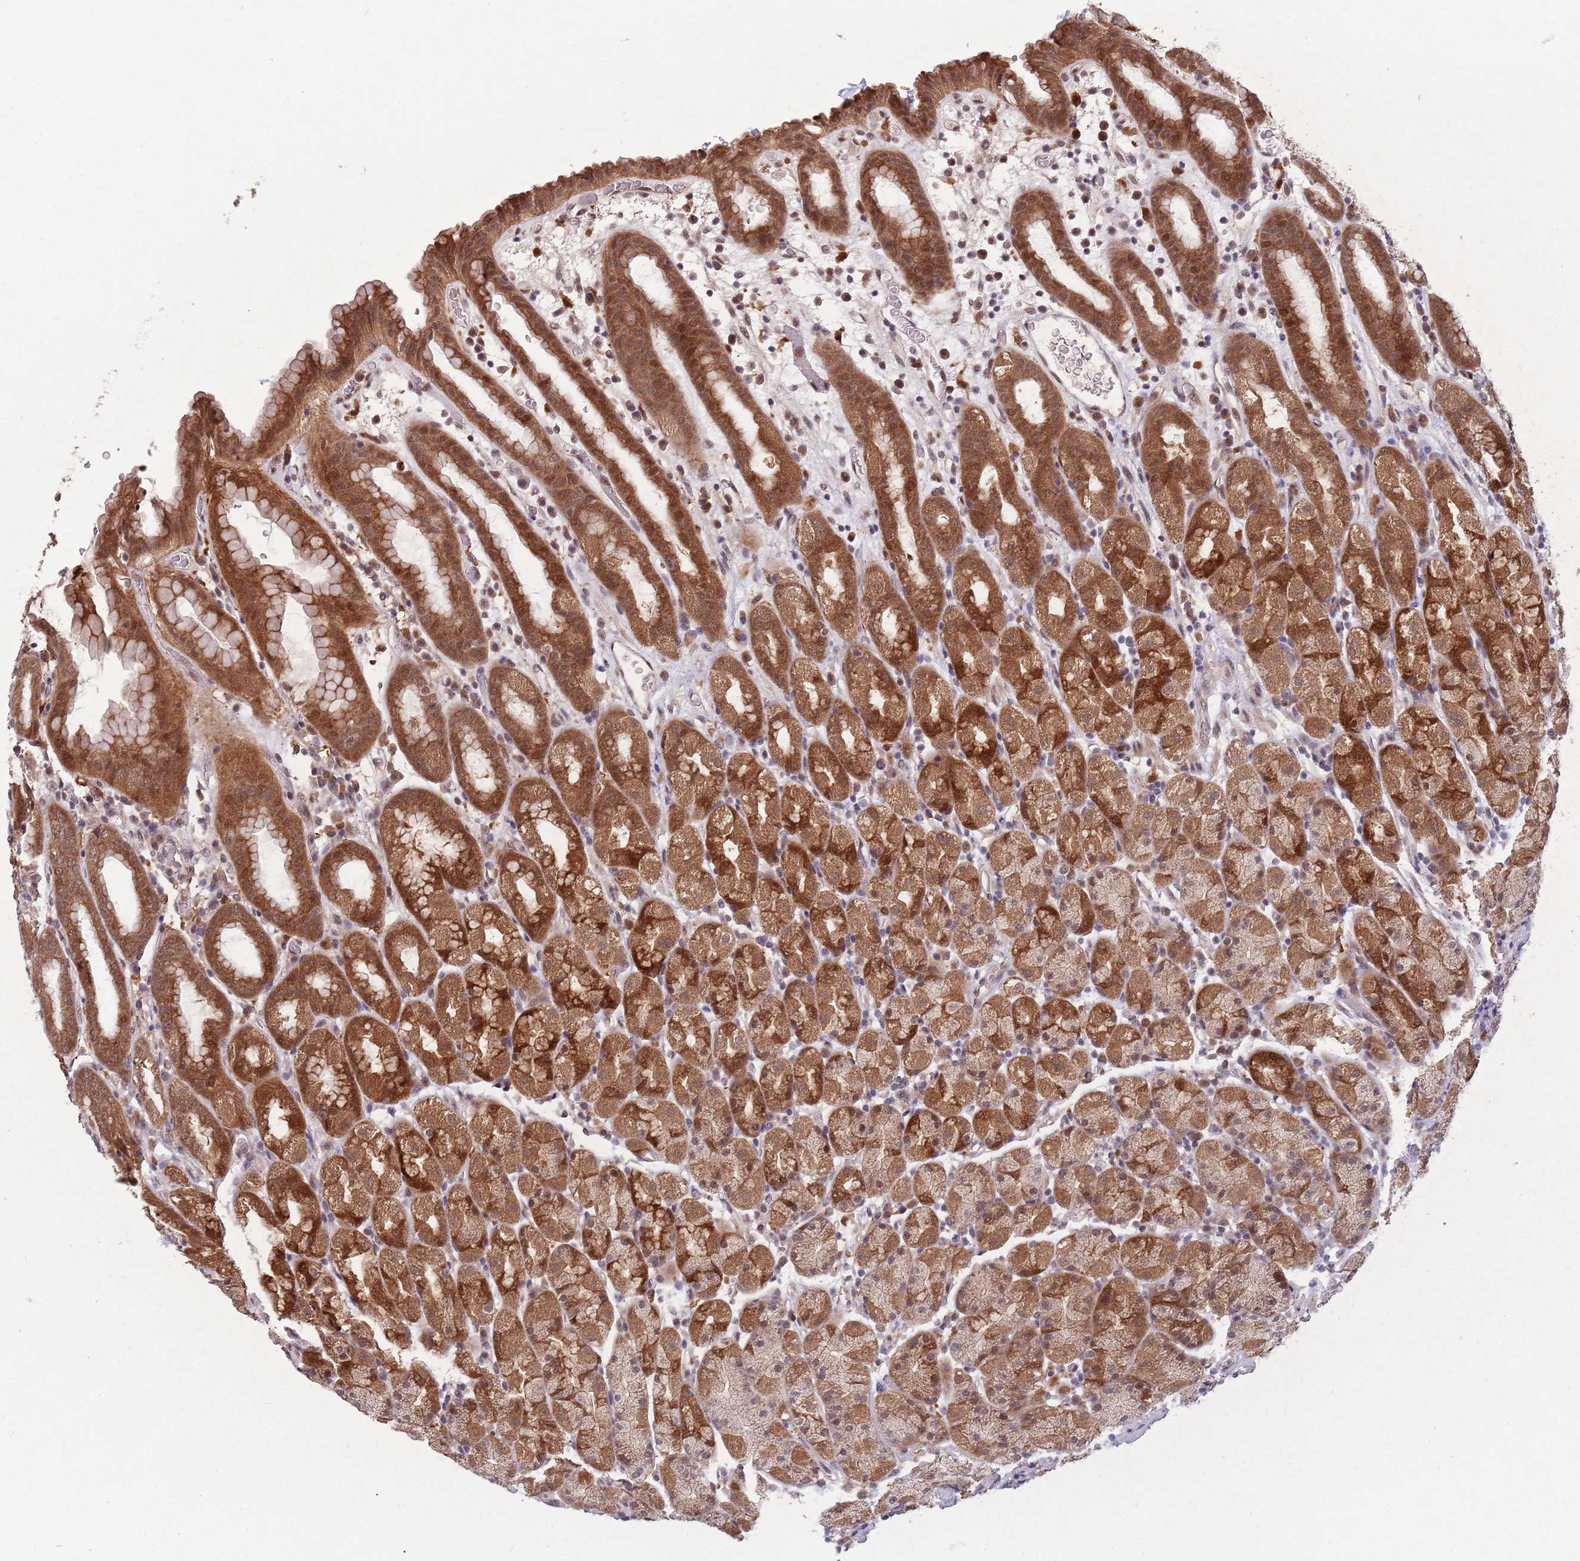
{"staining": {"intensity": "strong", "quantity": ">75%", "location": "cytoplasmic/membranous,nuclear"}, "tissue": "stomach", "cell_type": "Glandular cells", "image_type": "normal", "snomed": [{"axis": "morphology", "description": "Normal tissue, NOS"}, {"axis": "topography", "description": "Stomach, upper"}, {"axis": "topography", "description": "Stomach, lower"}, {"axis": "topography", "description": "Small intestine"}], "caption": "Immunohistochemical staining of normal stomach reveals strong cytoplasmic/membranous,nuclear protein expression in about >75% of glandular cells.", "gene": "ZNF639", "patient": {"sex": "male", "age": 68}}